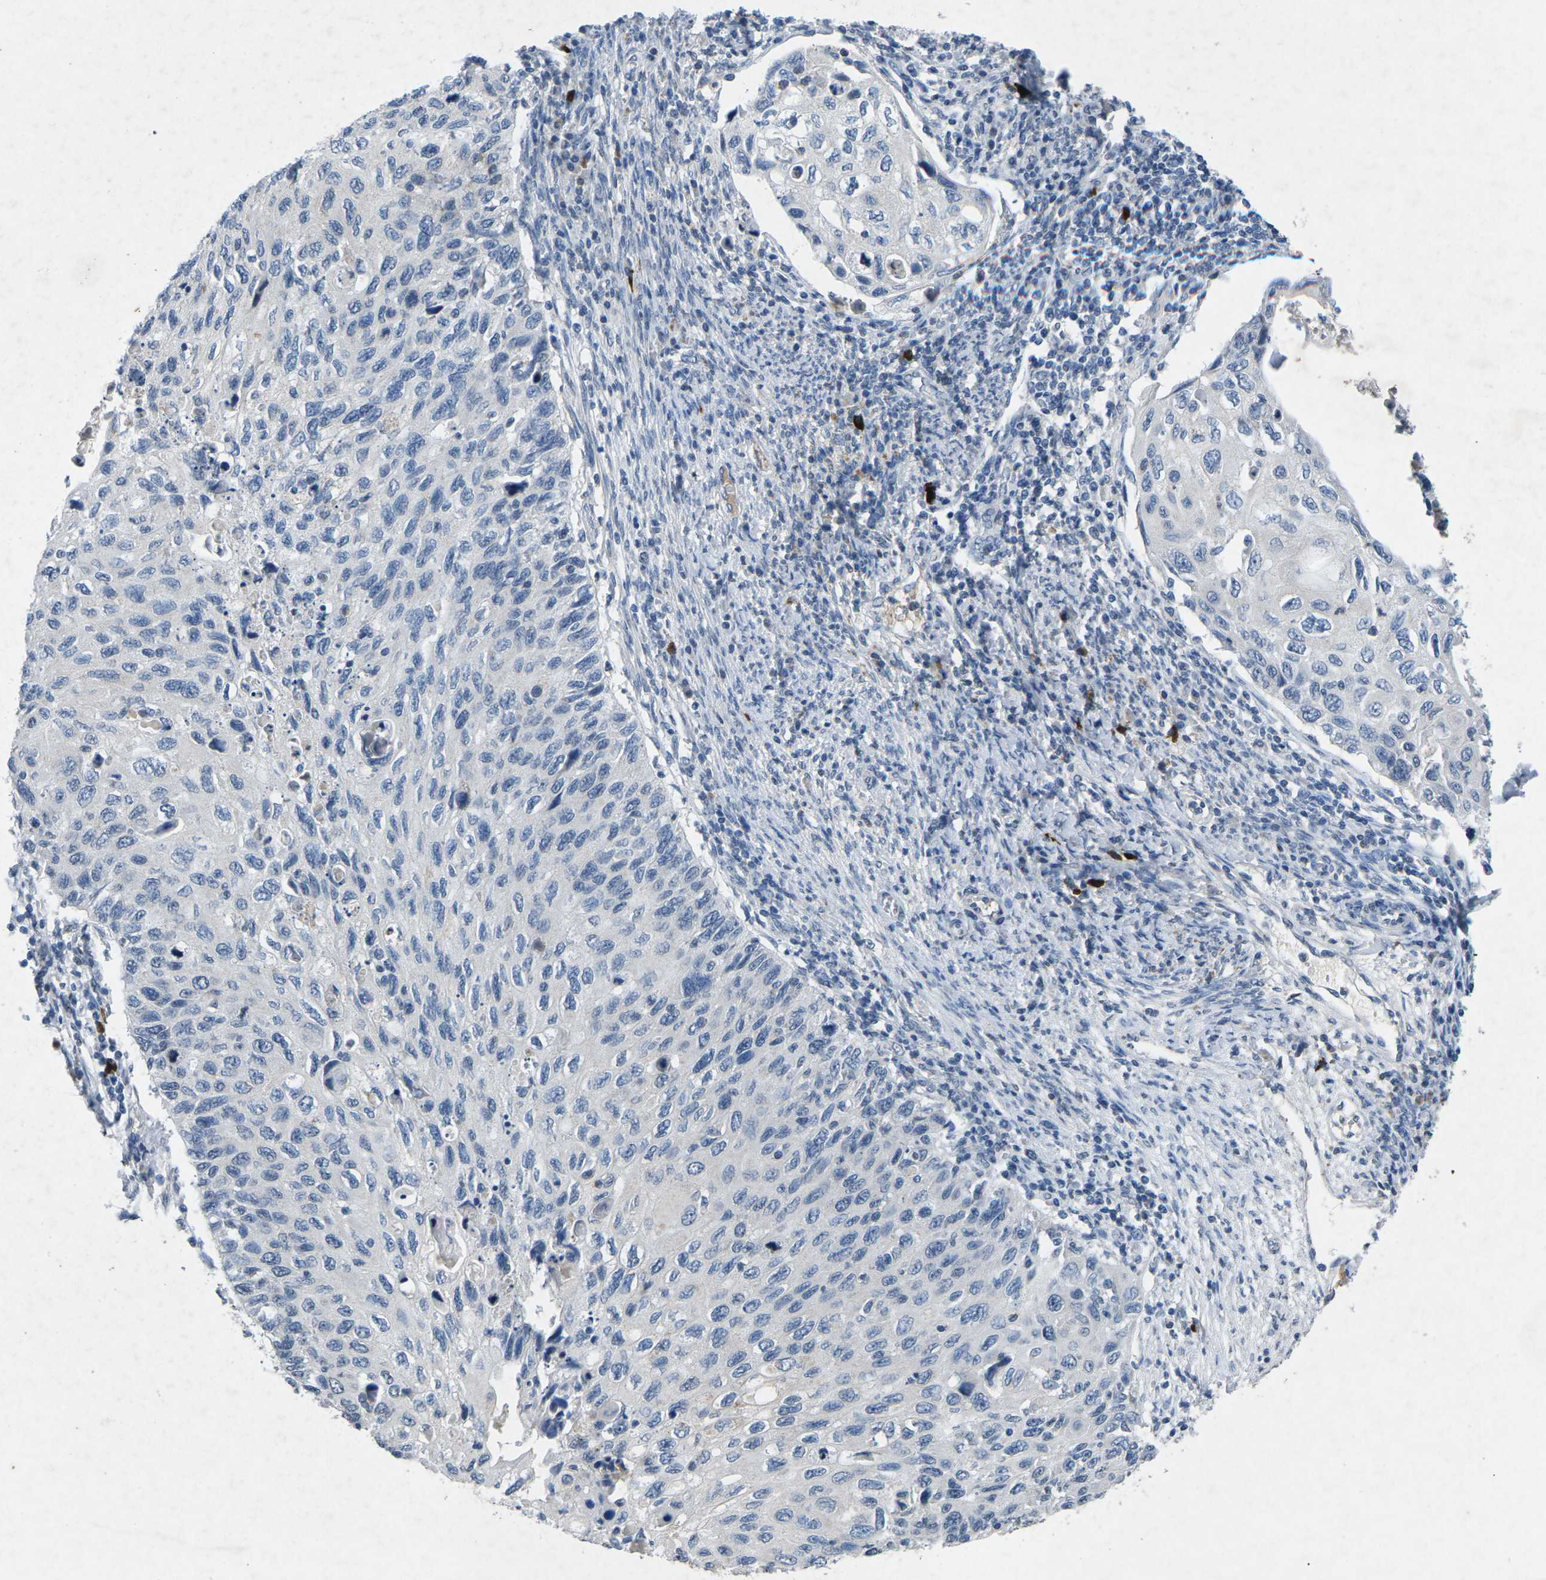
{"staining": {"intensity": "negative", "quantity": "none", "location": "none"}, "tissue": "cervical cancer", "cell_type": "Tumor cells", "image_type": "cancer", "snomed": [{"axis": "morphology", "description": "Squamous cell carcinoma, NOS"}, {"axis": "topography", "description": "Cervix"}], "caption": "Human cervical squamous cell carcinoma stained for a protein using immunohistochemistry (IHC) reveals no expression in tumor cells.", "gene": "PLG", "patient": {"sex": "female", "age": 70}}